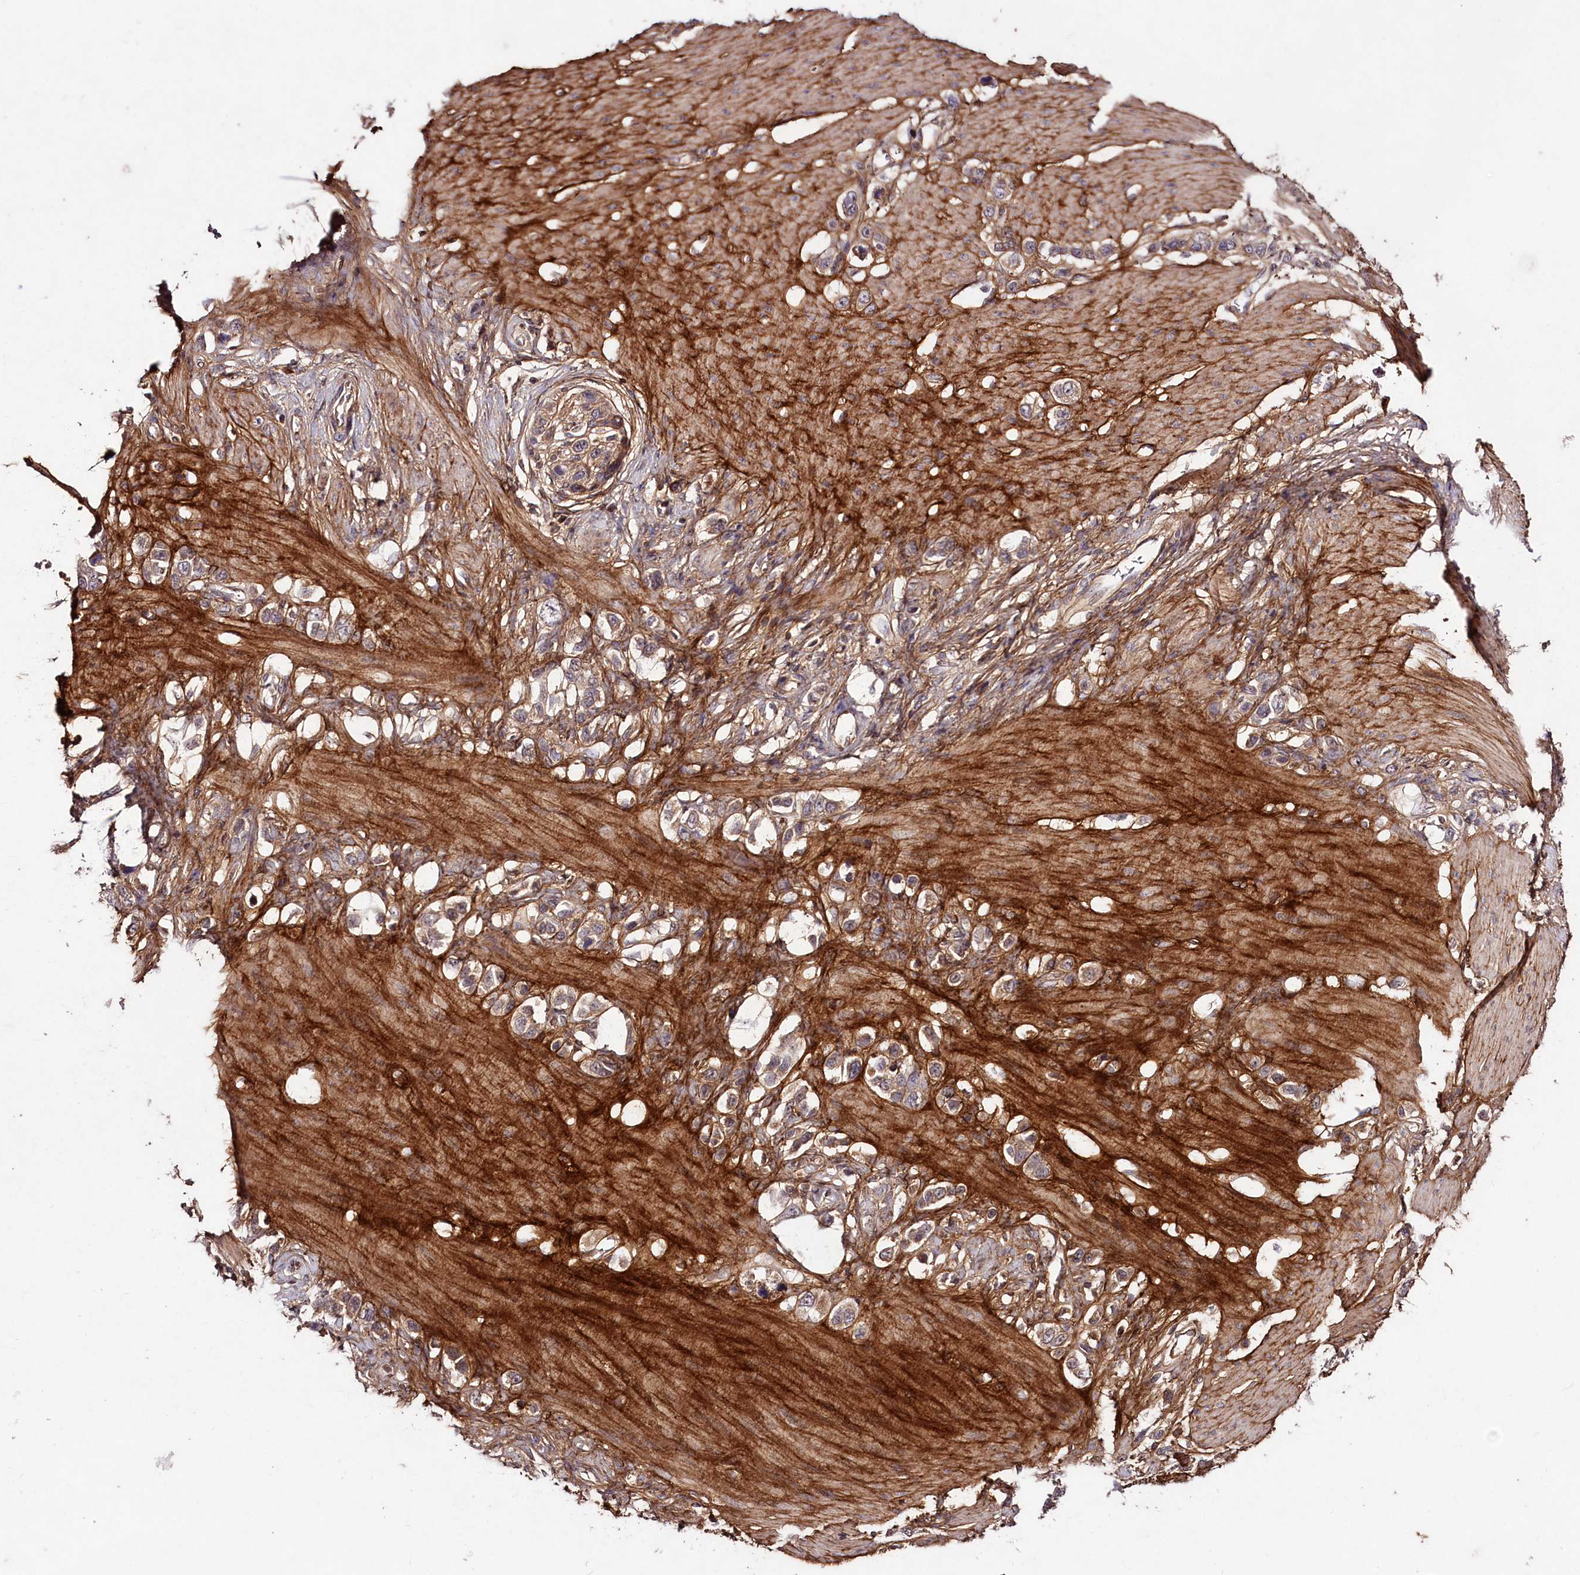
{"staining": {"intensity": "weak", "quantity": ">75%", "location": "cytoplasmic/membranous"}, "tissue": "stomach cancer", "cell_type": "Tumor cells", "image_type": "cancer", "snomed": [{"axis": "morphology", "description": "Adenocarcinoma, NOS"}, {"axis": "morphology", "description": "Adenocarcinoma, High grade"}, {"axis": "topography", "description": "Stomach, upper"}, {"axis": "topography", "description": "Stomach, lower"}], "caption": "Tumor cells exhibit low levels of weak cytoplasmic/membranous positivity in approximately >75% of cells in adenocarcinoma (high-grade) (stomach).", "gene": "TNPO3", "patient": {"sex": "female", "age": 65}}